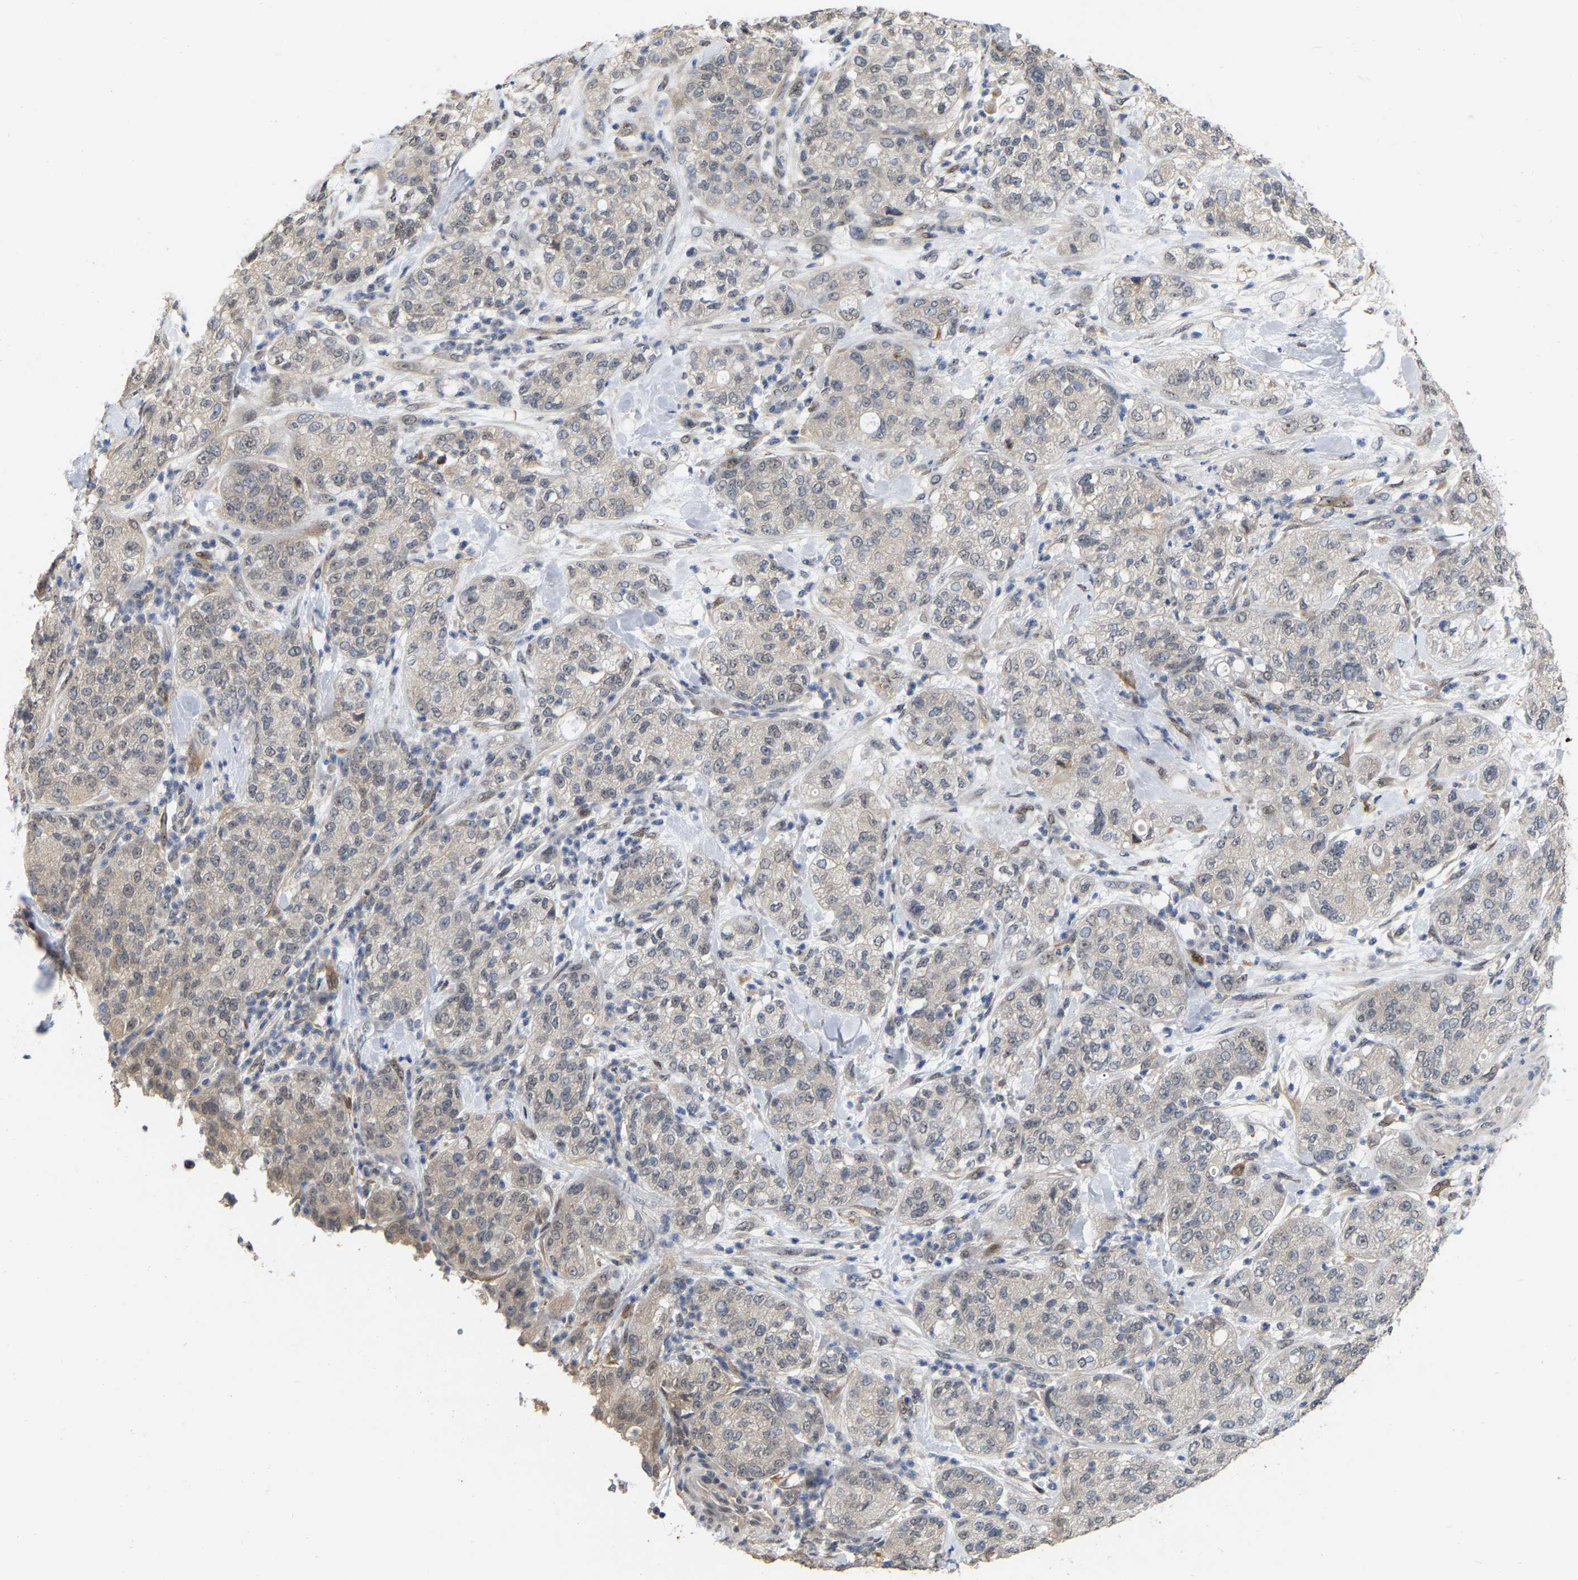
{"staining": {"intensity": "weak", "quantity": "<25%", "location": "cytoplasmic/membranous,nuclear"}, "tissue": "pancreatic cancer", "cell_type": "Tumor cells", "image_type": "cancer", "snomed": [{"axis": "morphology", "description": "Adenocarcinoma, NOS"}, {"axis": "topography", "description": "Pancreas"}], "caption": "High magnification brightfield microscopy of pancreatic cancer (adenocarcinoma) stained with DAB (3,3'-diaminobenzidine) (brown) and counterstained with hematoxylin (blue): tumor cells show no significant staining. (Immunohistochemistry, brightfield microscopy, high magnification).", "gene": "RUVBL1", "patient": {"sex": "female", "age": 78}}